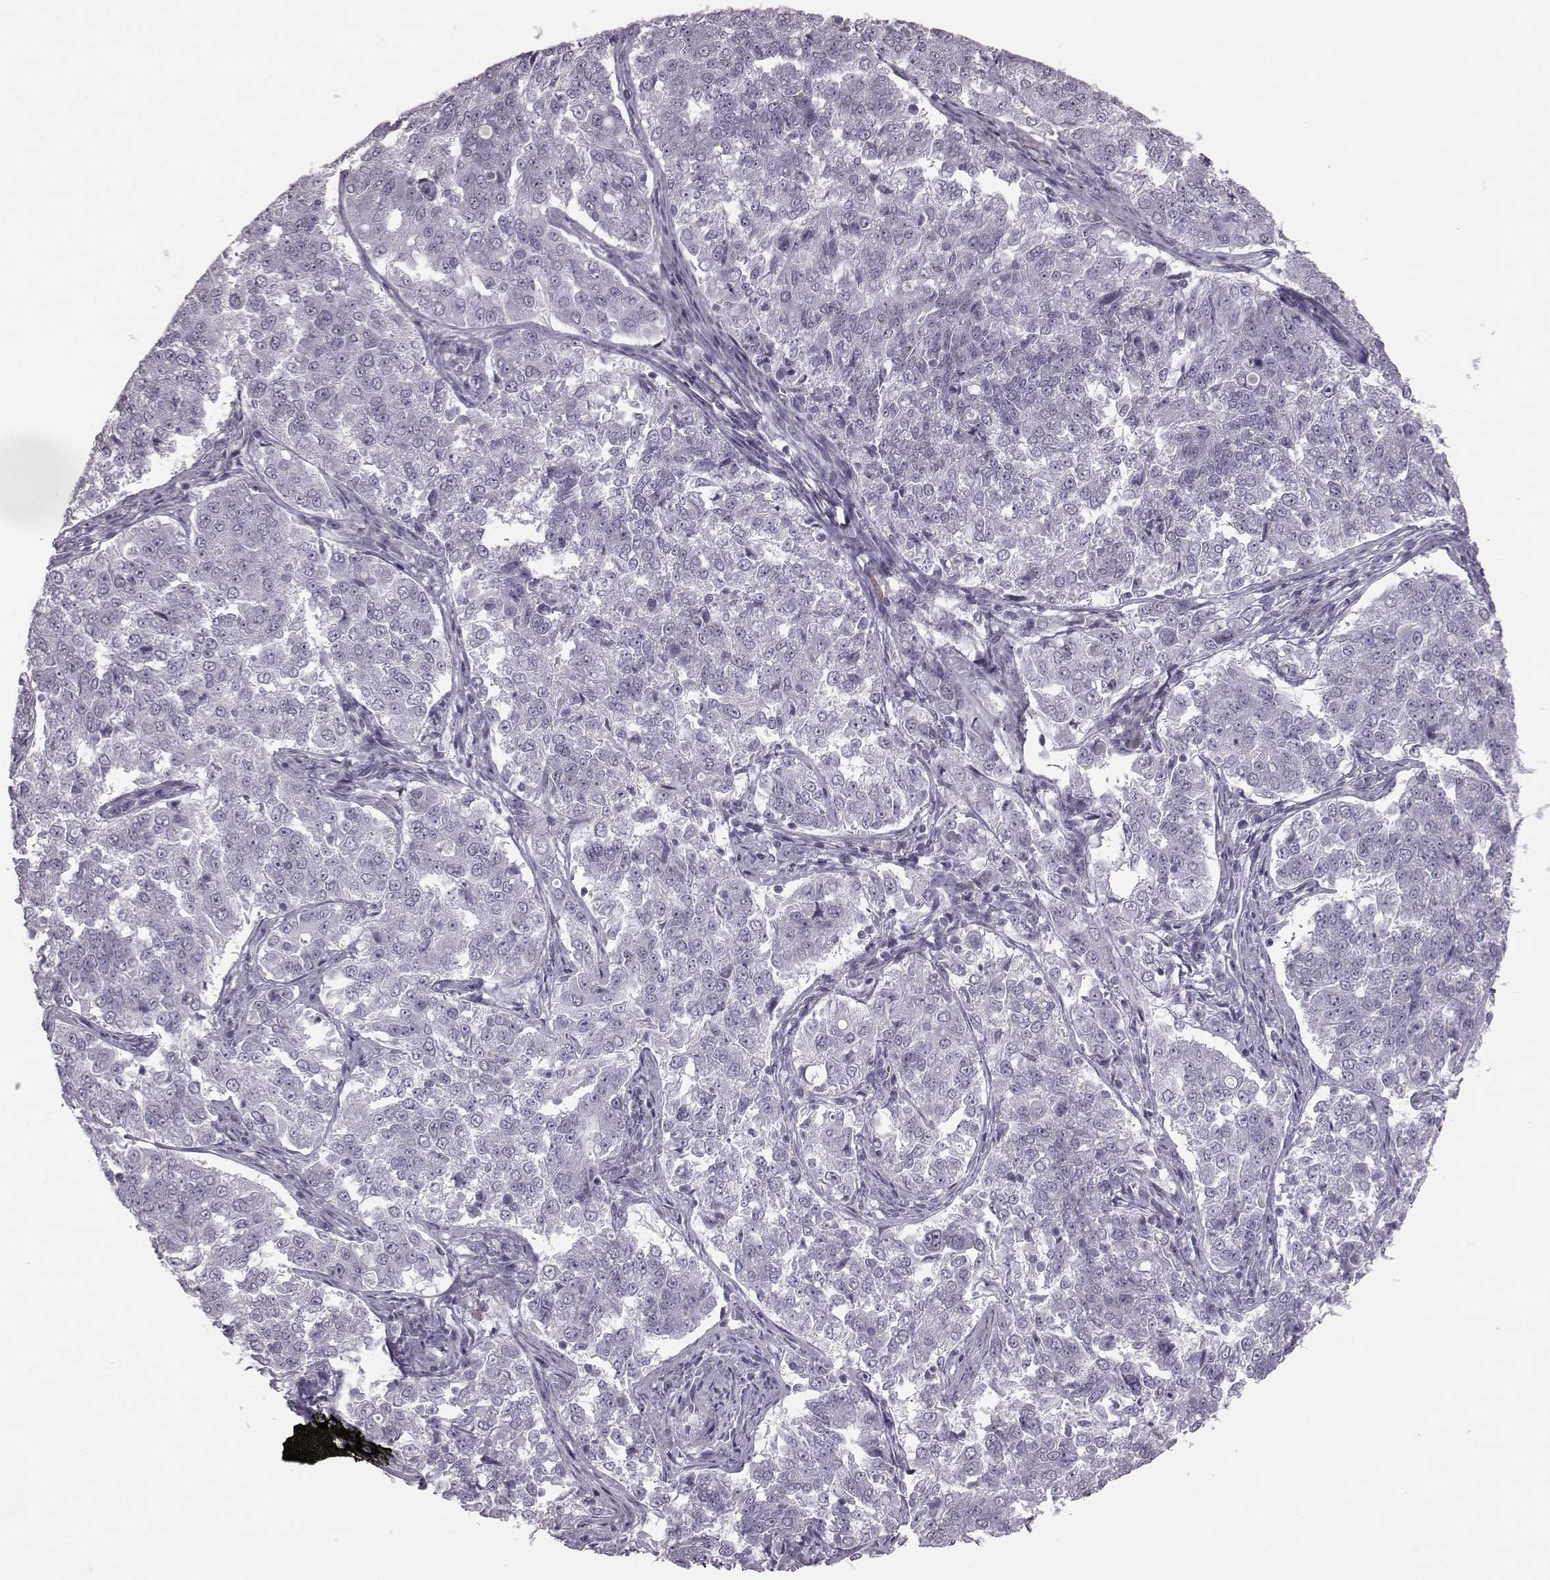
{"staining": {"intensity": "negative", "quantity": "none", "location": "none"}, "tissue": "endometrial cancer", "cell_type": "Tumor cells", "image_type": "cancer", "snomed": [{"axis": "morphology", "description": "Adenocarcinoma, NOS"}, {"axis": "topography", "description": "Endometrium"}], "caption": "Endometrial cancer stained for a protein using immunohistochemistry displays no positivity tumor cells.", "gene": "JSRP1", "patient": {"sex": "female", "age": 43}}